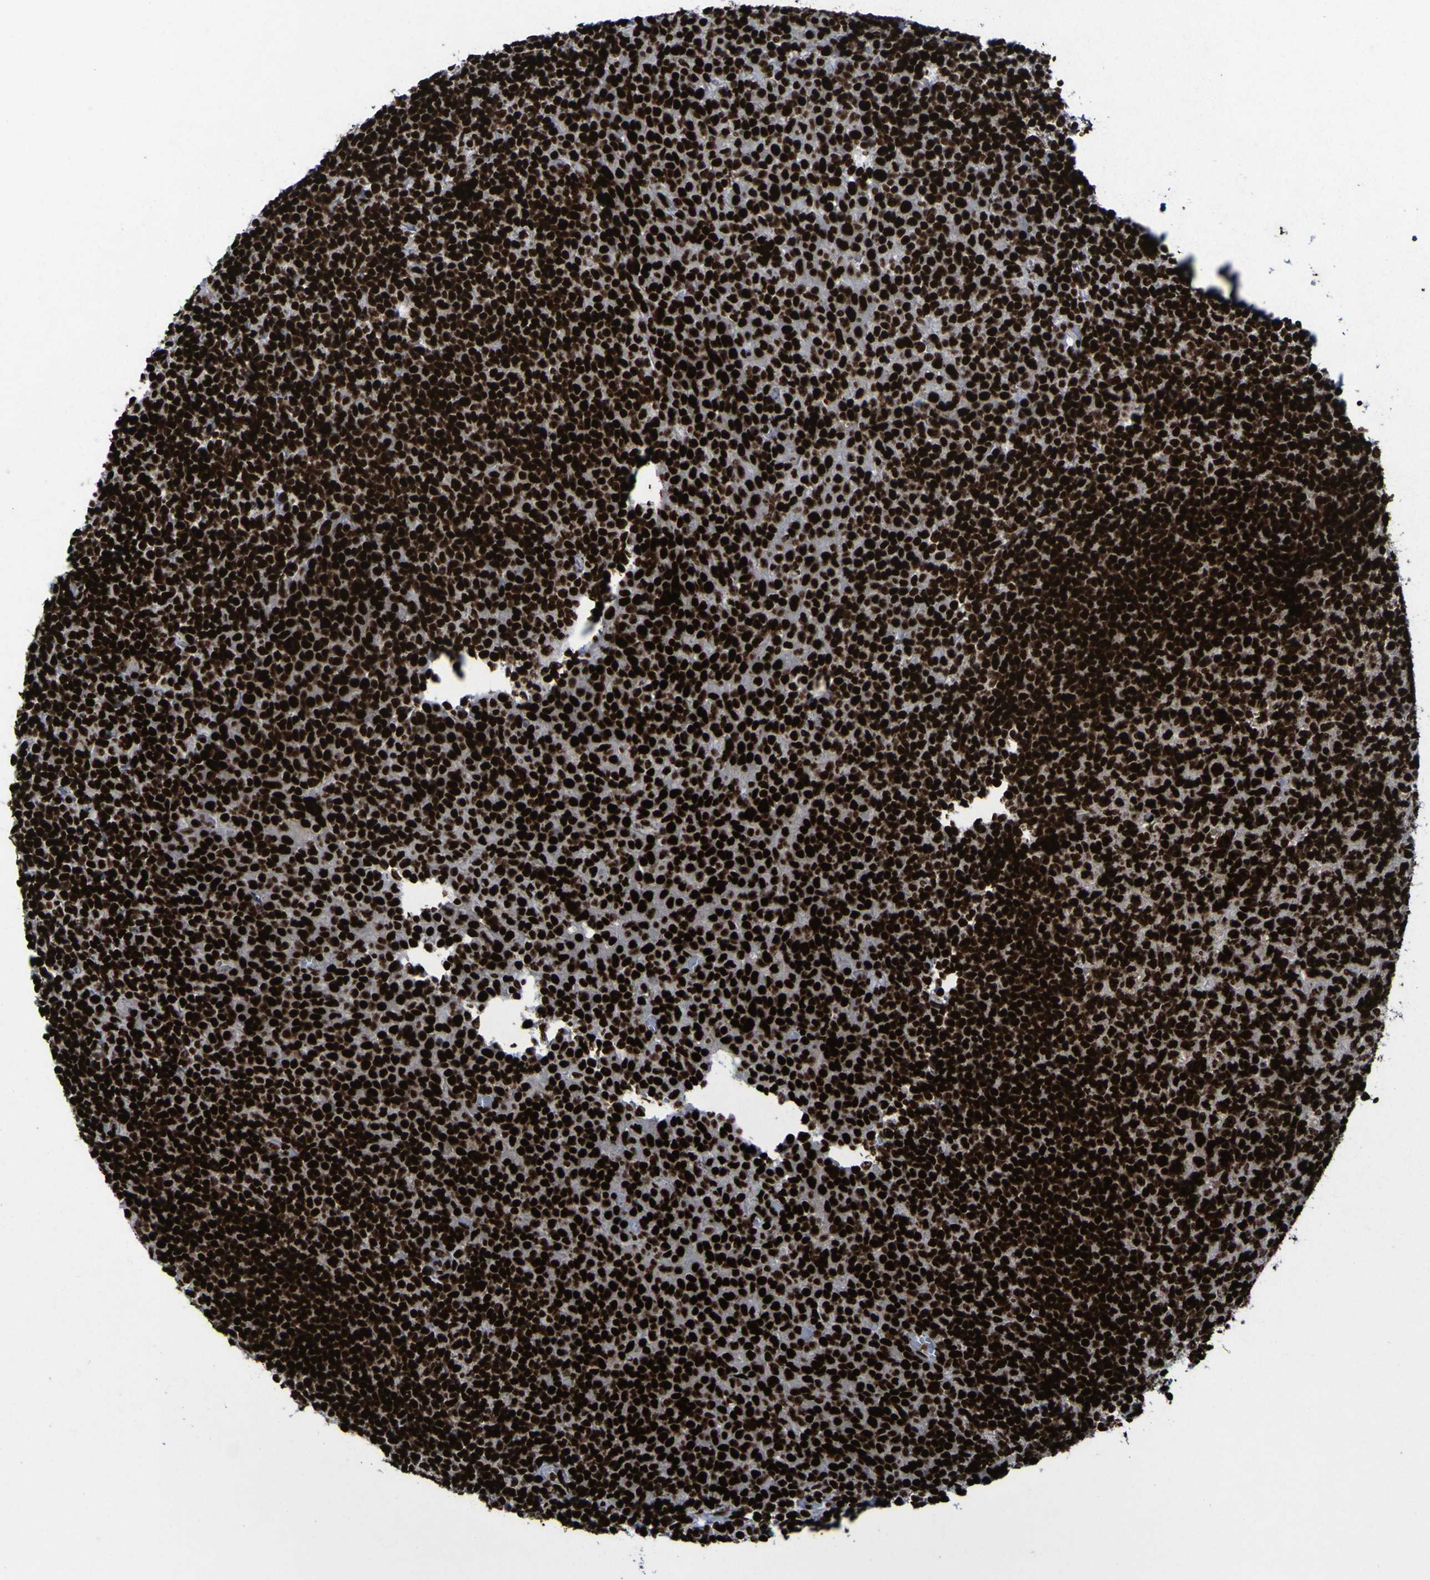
{"staining": {"intensity": "strong", "quantity": ">75%", "location": "nuclear"}, "tissue": "tonsil", "cell_type": "Germinal center cells", "image_type": "normal", "snomed": [{"axis": "morphology", "description": "Normal tissue, NOS"}, {"axis": "topography", "description": "Tonsil"}], "caption": "Germinal center cells demonstrate high levels of strong nuclear expression in about >75% of cells in benign human tonsil.", "gene": "NPM1", "patient": {"sex": "female", "age": 19}}